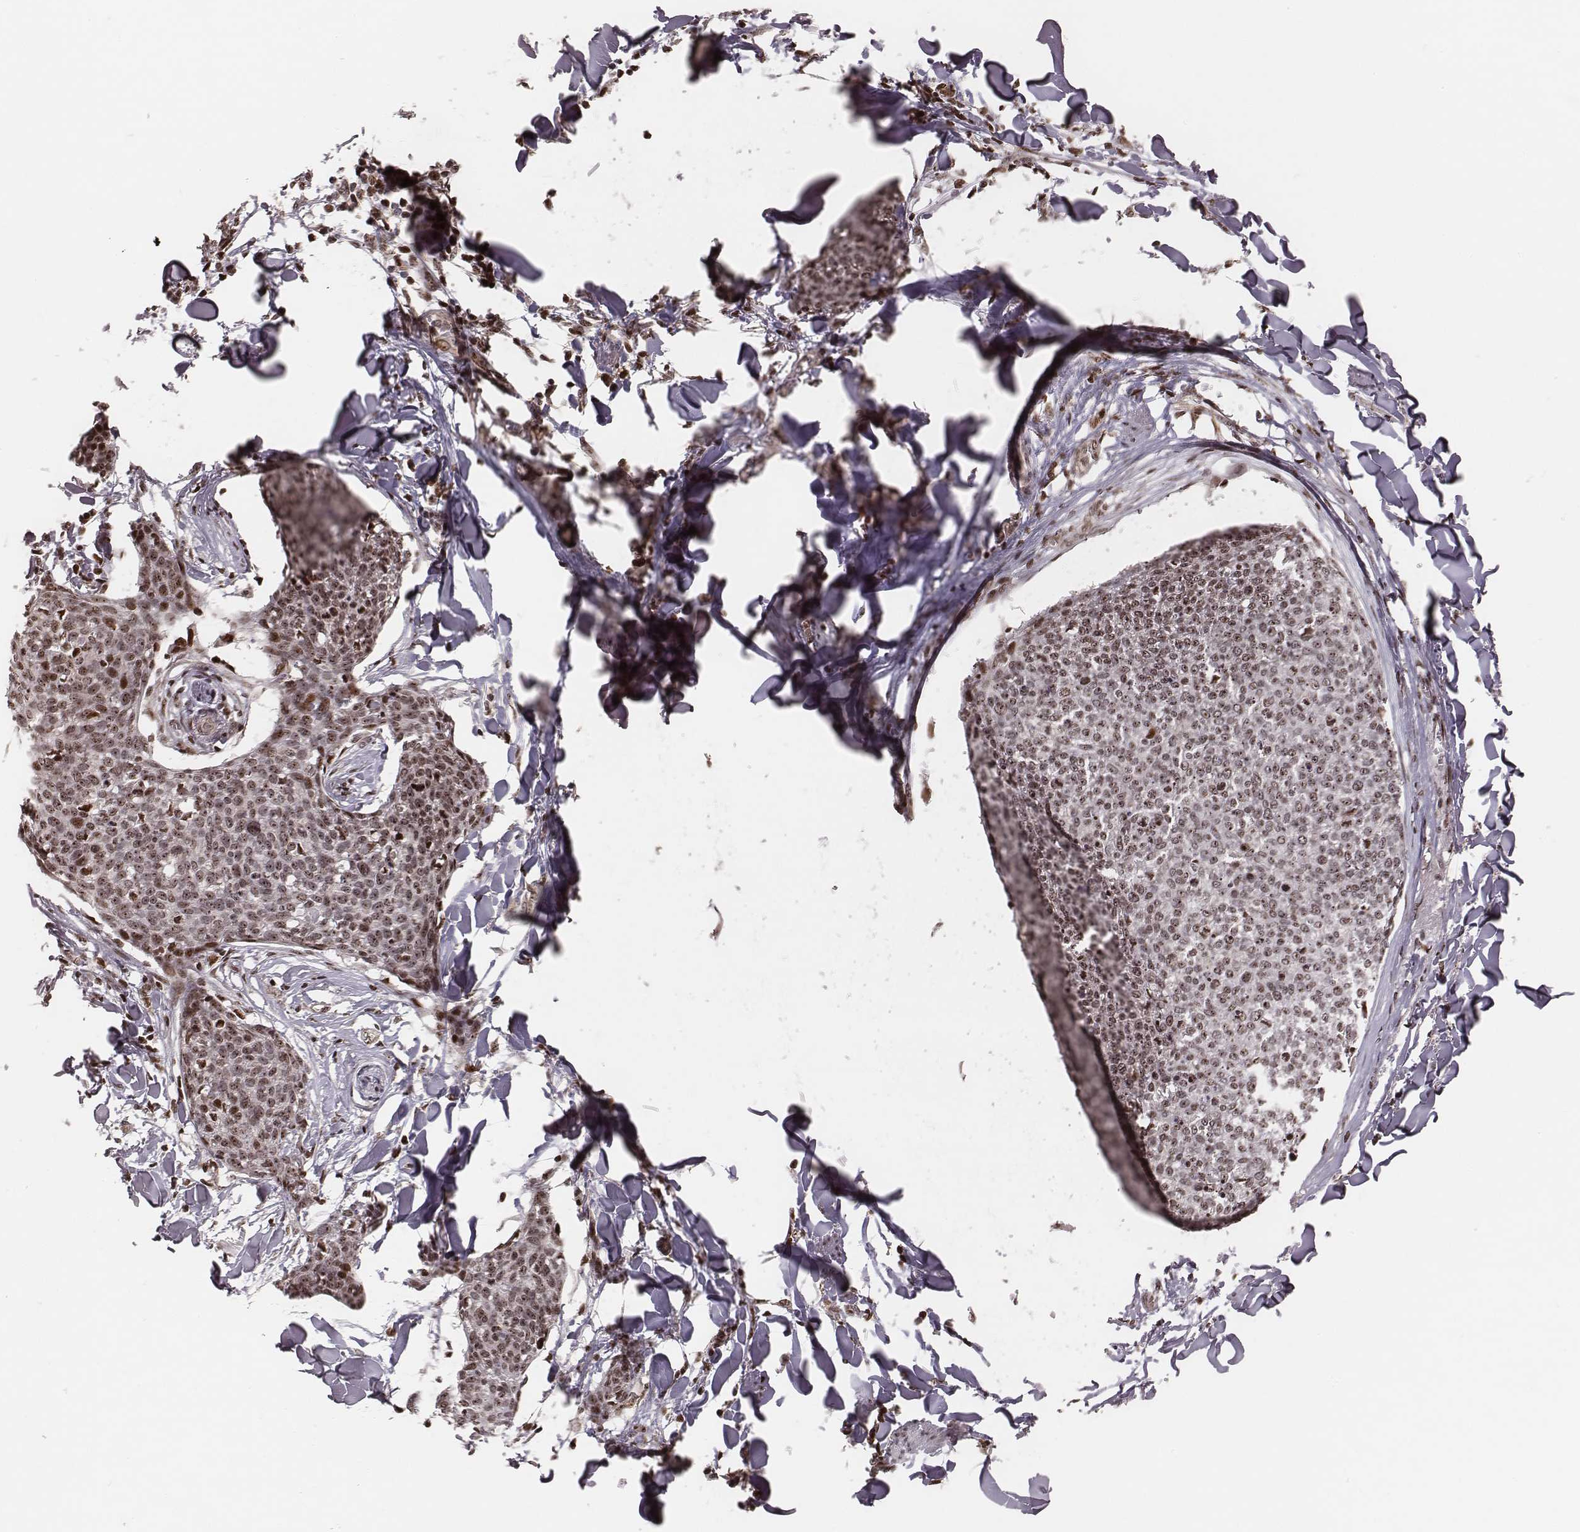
{"staining": {"intensity": "moderate", "quantity": "25%-75%", "location": "nuclear"}, "tissue": "skin cancer", "cell_type": "Tumor cells", "image_type": "cancer", "snomed": [{"axis": "morphology", "description": "Squamous cell carcinoma, NOS"}, {"axis": "topography", "description": "Skin"}, {"axis": "topography", "description": "Vulva"}], "caption": "Immunohistochemistry (IHC) micrograph of neoplastic tissue: human squamous cell carcinoma (skin) stained using immunohistochemistry reveals medium levels of moderate protein expression localized specifically in the nuclear of tumor cells, appearing as a nuclear brown color.", "gene": "VRK3", "patient": {"sex": "female", "age": 75}}